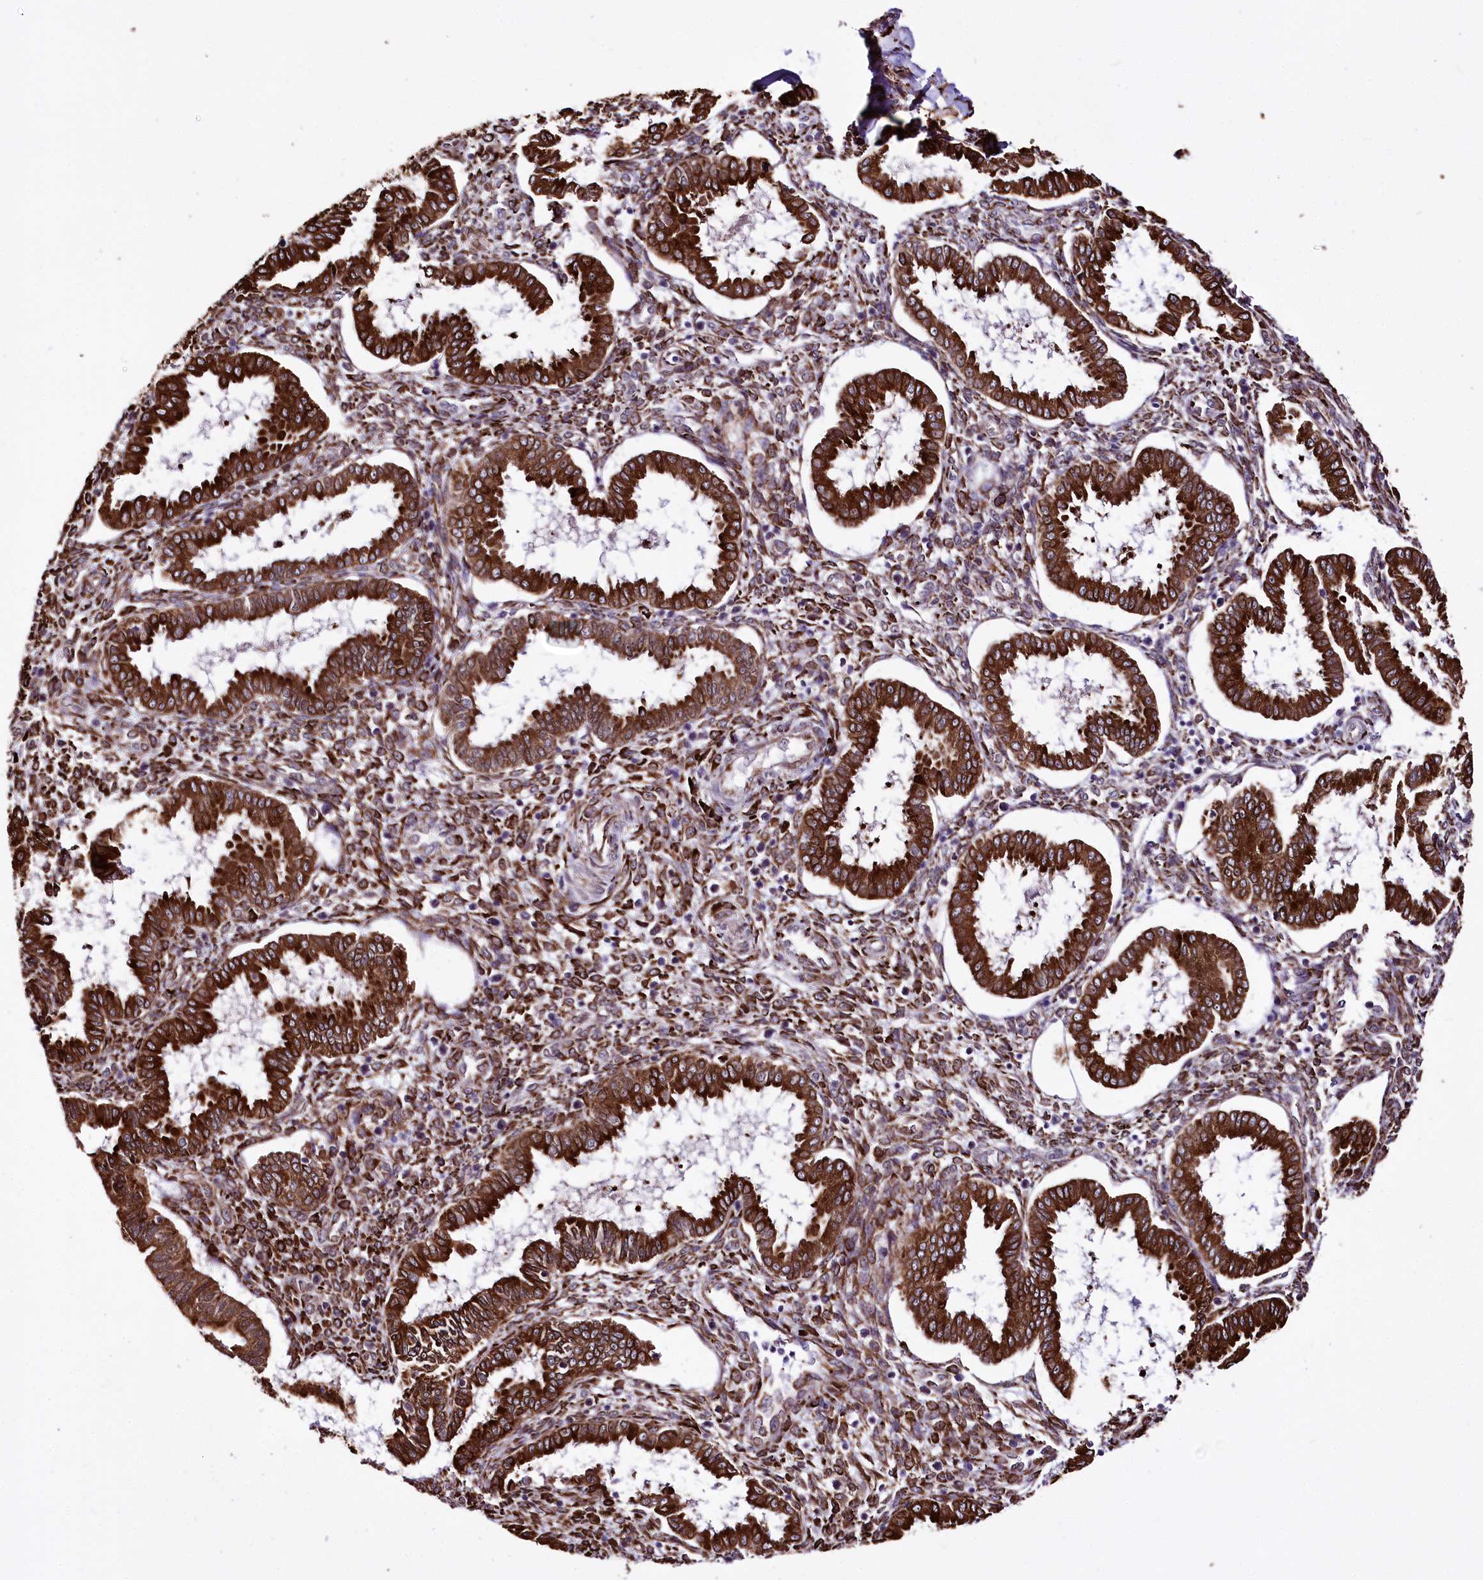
{"staining": {"intensity": "moderate", "quantity": ">75%", "location": "cytoplasmic/membranous"}, "tissue": "endometrium", "cell_type": "Cells in endometrial stroma", "image_type": "normal", "snomed": [{"axis": "morphology", "description": "Normal tissue, NOS"}, {"axis": "topography", "description": "Endometrium"}], "caption": "Brown immunohistochemical staining in unremarkable endometrium shows moderate cytoplasmic/membranous positivity in approximately >75% of cells in endometrial stroma. Using DAB (3,3'-diaminobenzidine) (brown) and hematoxylin (blue) stains, captured at high magnification using brightfield microscopy.", "gene": "WWC1", "patient": {"sex": "female", "age": 24}}